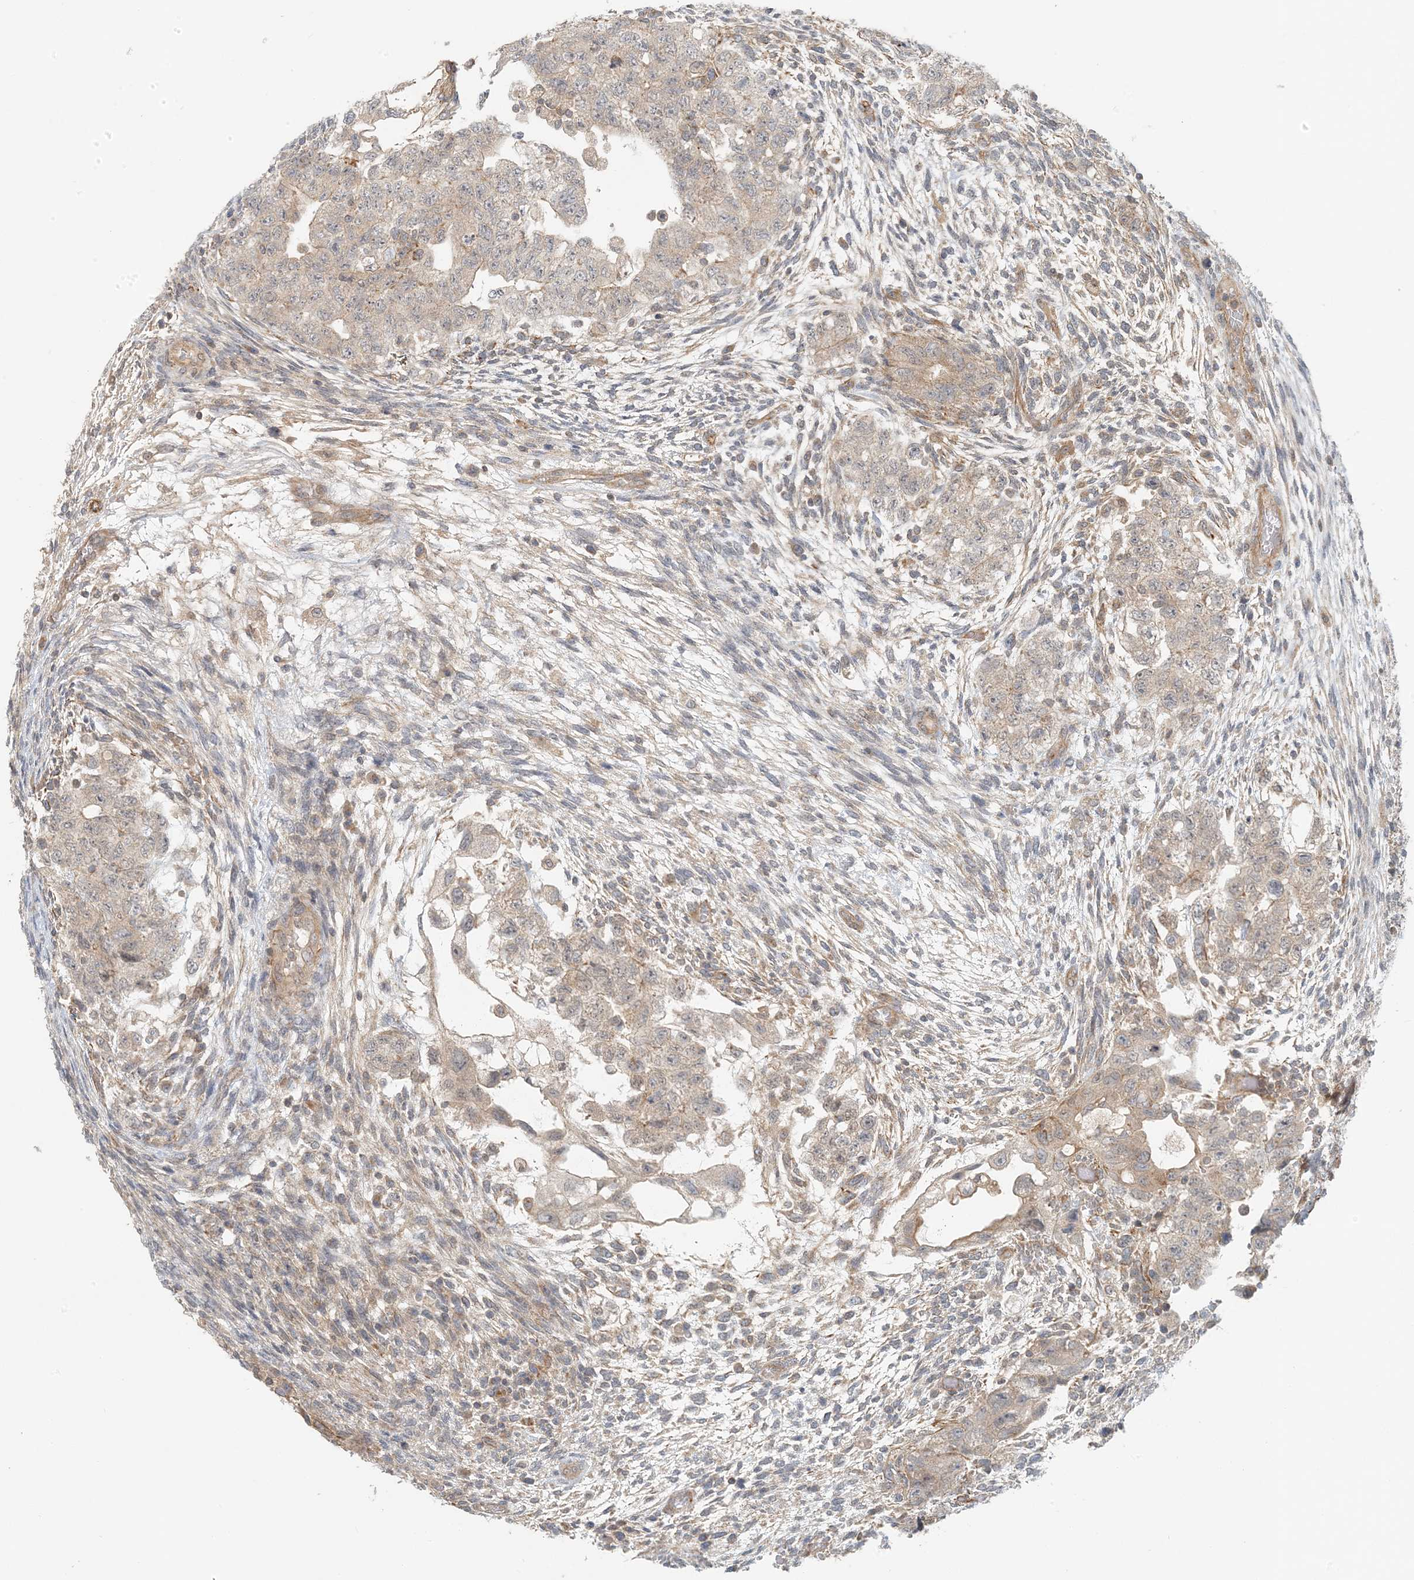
{"staining": {"intensity": "weak", "quantity": "25%-75%", "location": "cytoplasmic/membranous"}, "tissue": "testis cancer", "cell_type": "Tumor cells", "image_type": "cancer", "snomed": [{"axis": "morphology", "description": "Carcinoma, Embryonal, NOS"}, {"axis": "topography", "description": "Testis"}], "caption": "Brown immunohistochemical staining in human embryonal carcinoma (testis) demonstrates weak cytoplasmic/membranous positivity in approximately 25%-75% of tumor cells.", "gene": "OBI1", "patient": {"sex": "male", "age": 36}}